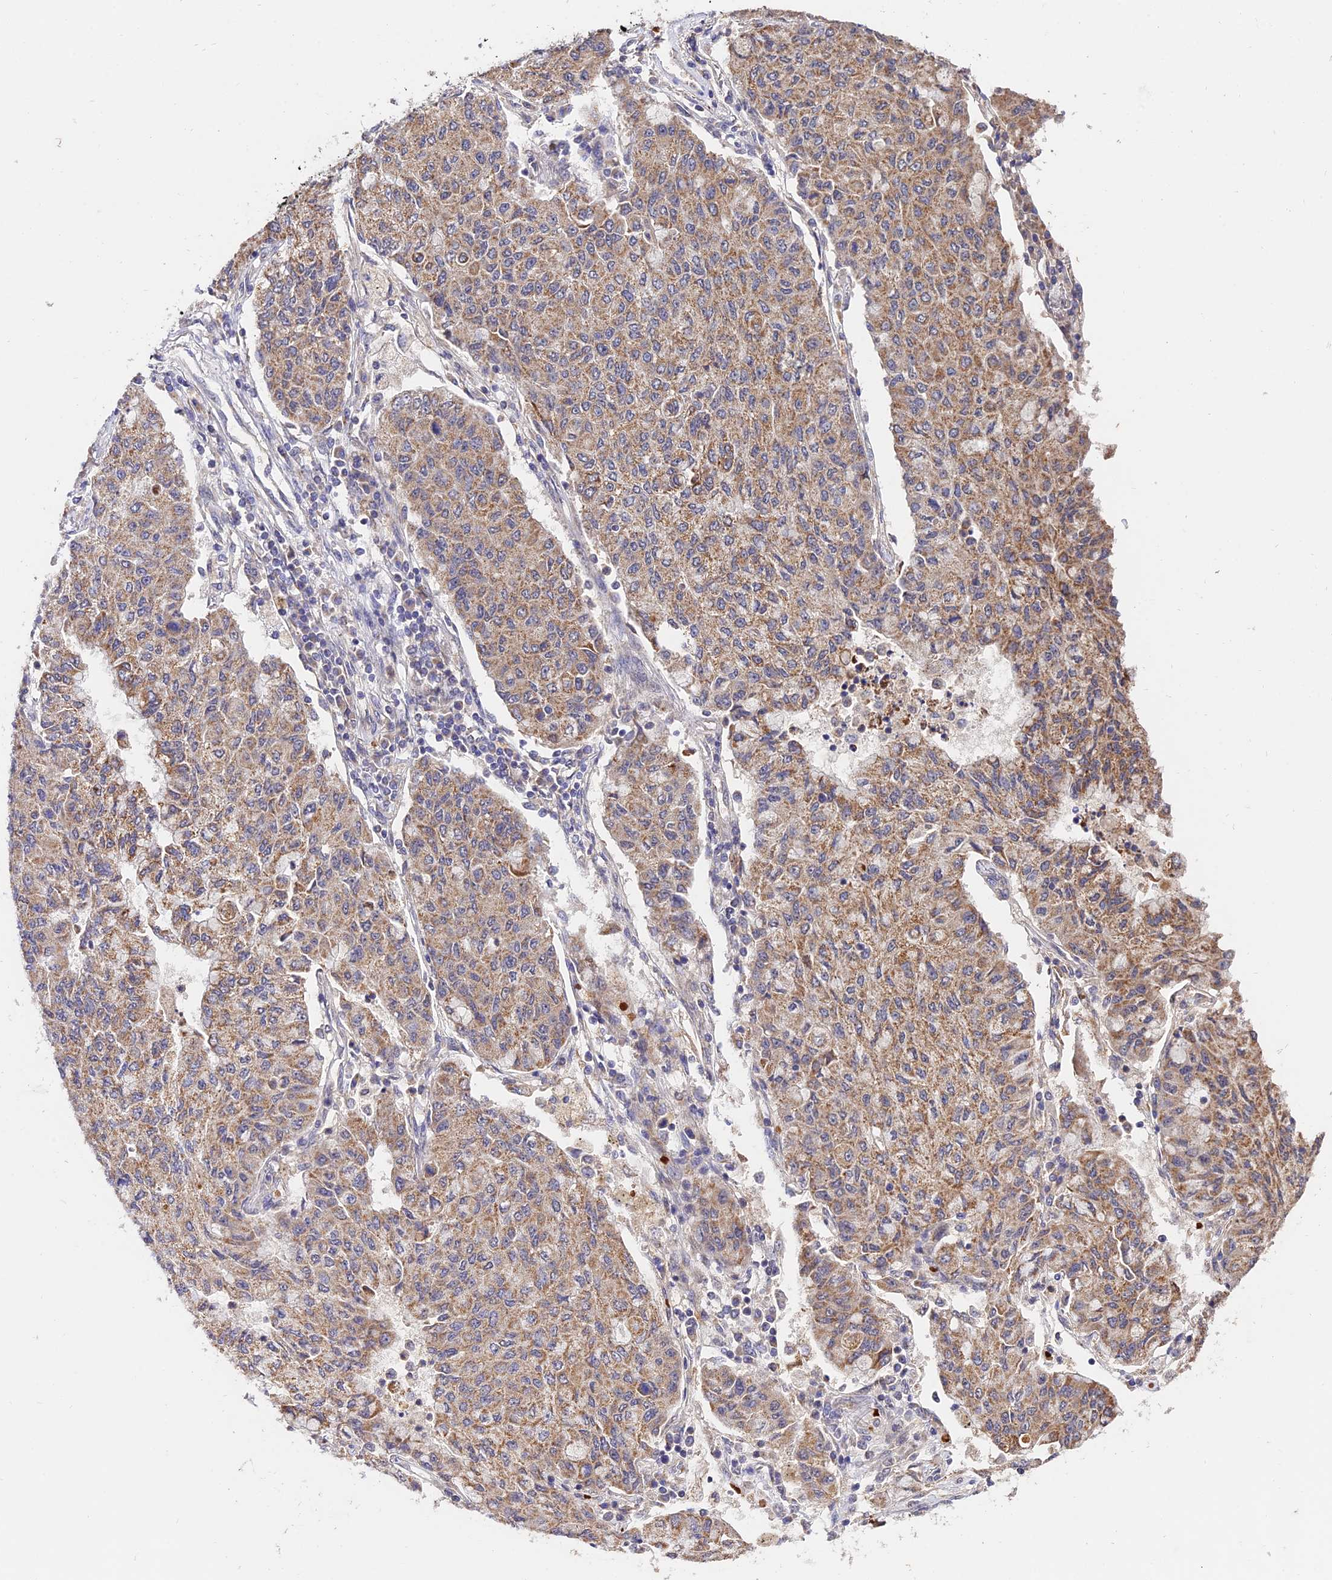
{"staining": {"intensity": "moderate", "quantity": ">75%", "location": "cytoplasmic/membranous"}, "tissue": "lung cancer", "cell_type": "Tumor cells", "image_type": "cancer", "snomed": [{"axis": "morphology", "description": "Squamous cell carcinoma, NOS"}, {"axis": "topography", "description": "Lung"}], "caption": "DAB (3,3'-diaminobenzidine) immunohistochemical staining of human lung squamous cell carcinoma demonstrates moderate cytoplasmic/membranous protein expression in about >75% of tumor cells.", "gene": "WDR5B", "patient": {"sex": "male", "age": 74}}